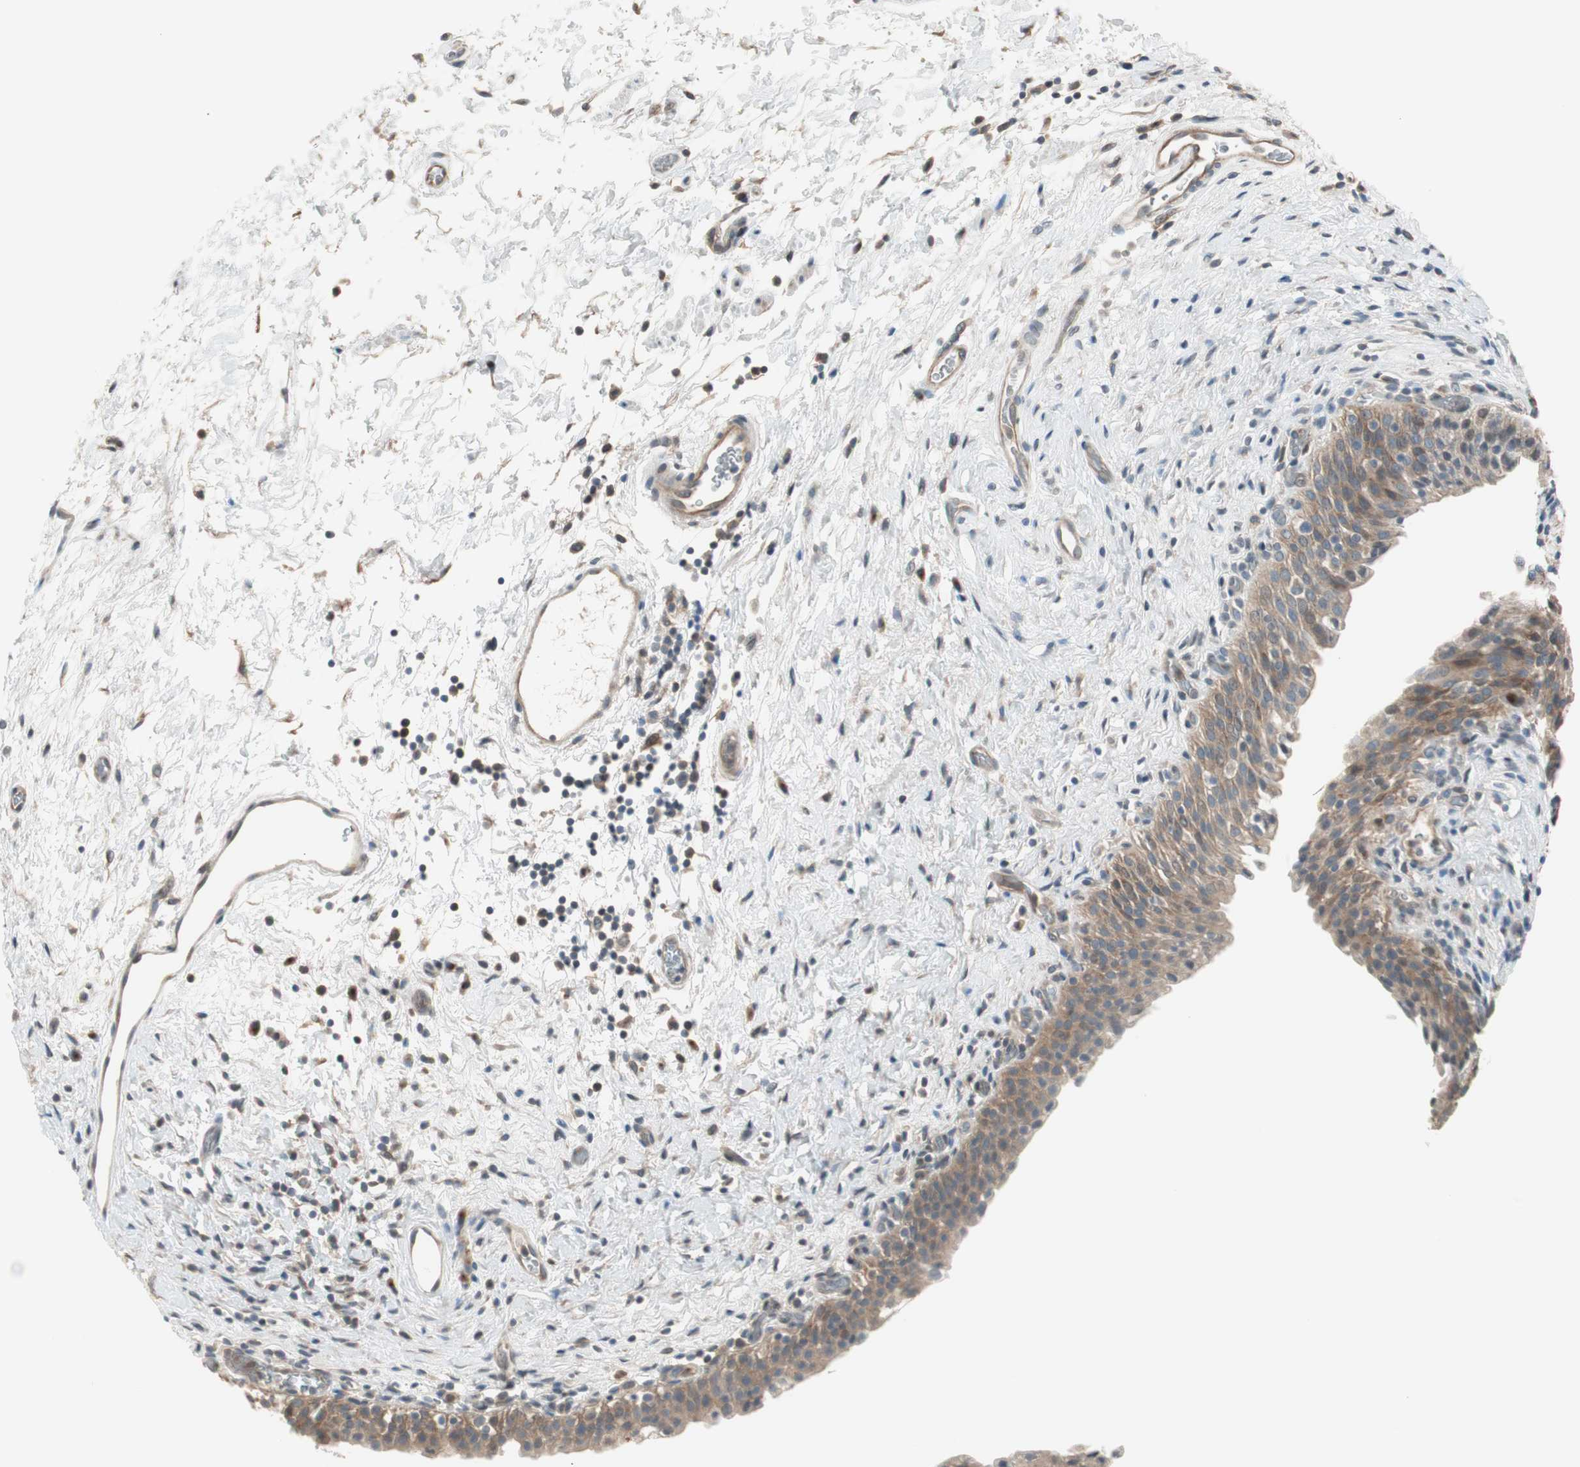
{"staining": {"intensity": "moderate", "quantity": ">75%", "location": "cytoplasmic/membranous"}, "tissue": "urinary bladder", "cell_type": "Urothelial cells", "image_type": "normal", "snomed": [{"axis": "morphology", "description": "Normal tissue, NOS"}, {"axis": "topography", "description": "Urinary bladder"}], "caption": "IHC (DAB) staining of unremarkable urinary bladder demonstrates moderate cytoplasmic/membranous protein positivity in about >75% of urothelial cells.", "gene": "CGRRF1", "patient": {"sex": "male", "age": 51}}